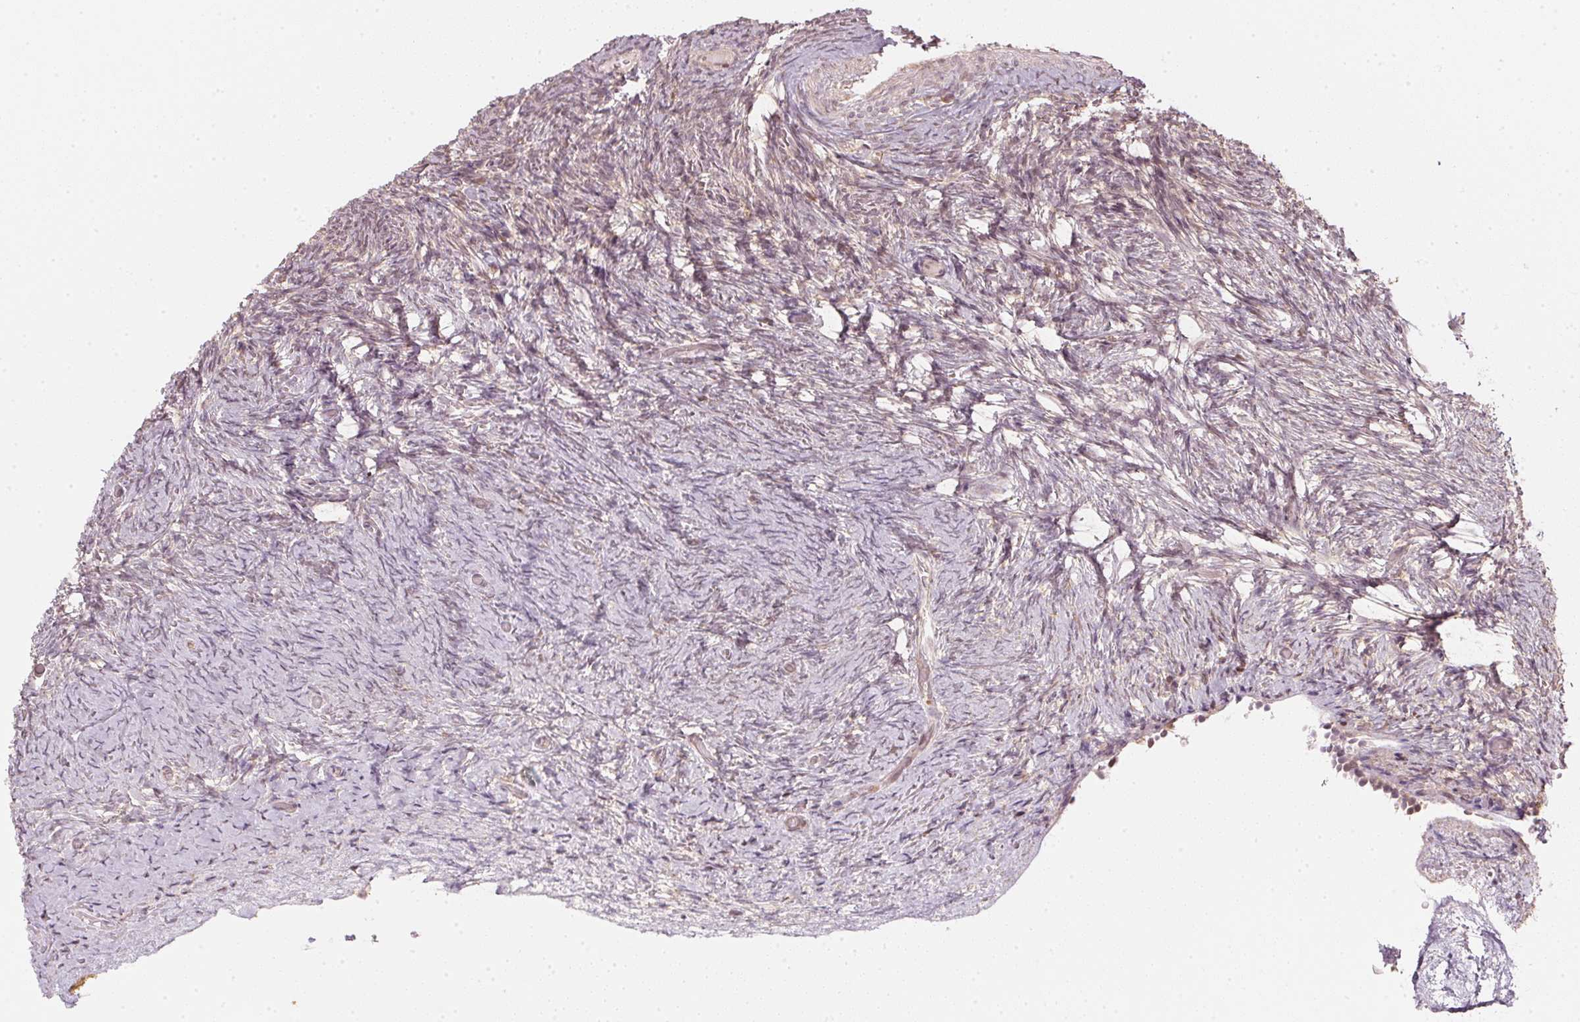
{"staining": {"intensity": "negative", "quantity": "none", "location": "none"}, "tissue": "ovary", "cell_type": "Ovarian stroma cells", "image_type": "normal", "snomed": [{"axis": "morphology", "description": "Normal tissue, NOS"}, {"axis": "topography", "description": "Ovary"}], "caption": "High power microscopy histopathology image of an immunohistochemistry photomicrograph of normal ovary, revealing no significant positivity in ovarian stroma cells.", "gene": "UBE2L3", "patient": {"sex": "female", "age": 34}}